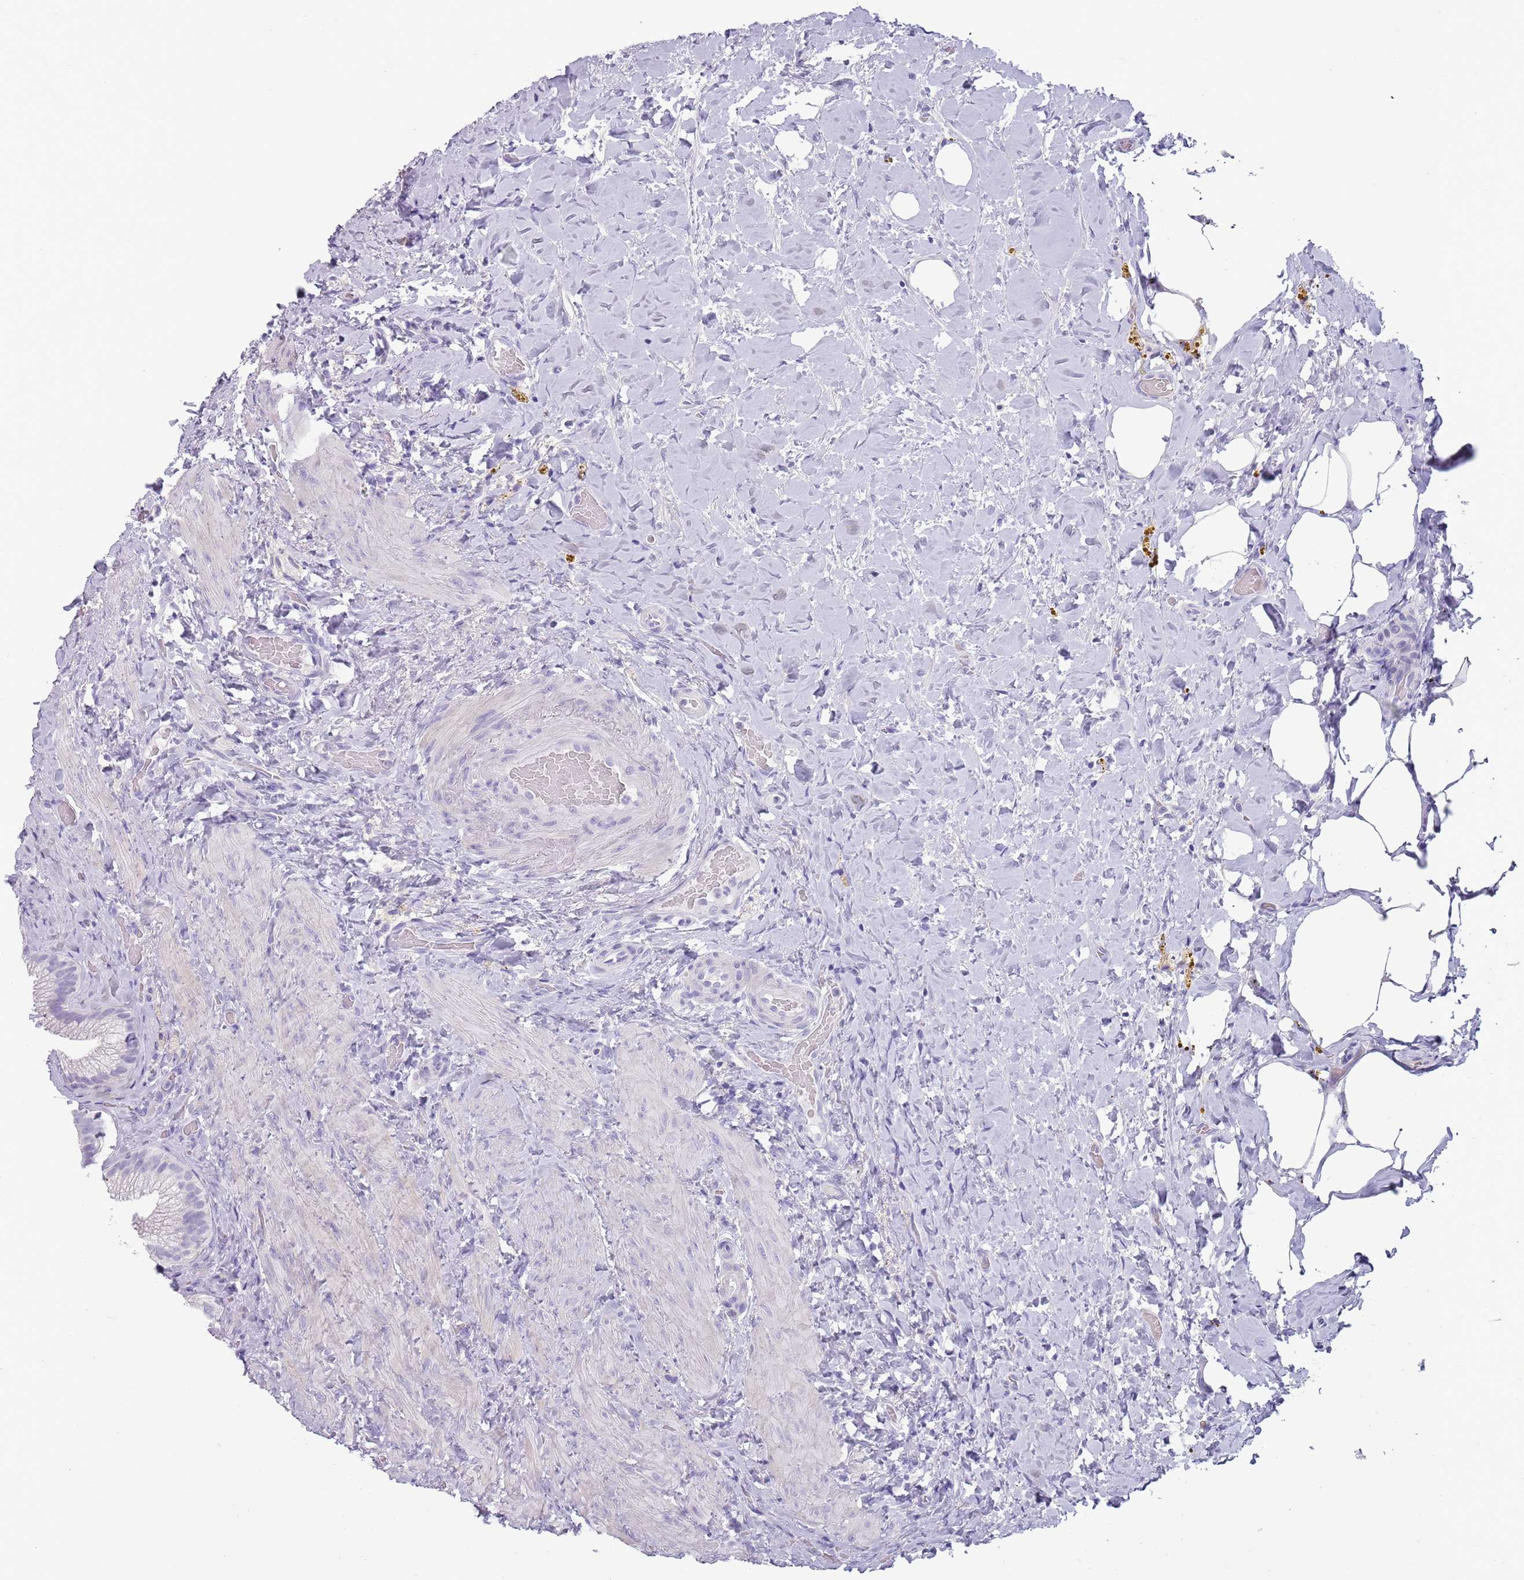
{"staining": {"intensity": "weak", "quantity": "<25%", "location": "cytoplasmic/membranous"}, "tissue": "gallbladder", "cell_type": "Glandular cells", "image_type": "normal", "snomed": [{"axis": "morphology", "description": "Normal tissue, NOS"}, {"axis": "morphology", "description": "Inflammation, NOS"}, {"axis": "topography", "description": "Gallbladder"}], "caption": "This micrograph is of benign gallbladder stained with IHC to label a protein in brown with the nuclei are counter-stained blue. There is no staining in glandular cells.", "gene": "ENSG00000271254", "patient": {"sex": "male", "age": 51}}